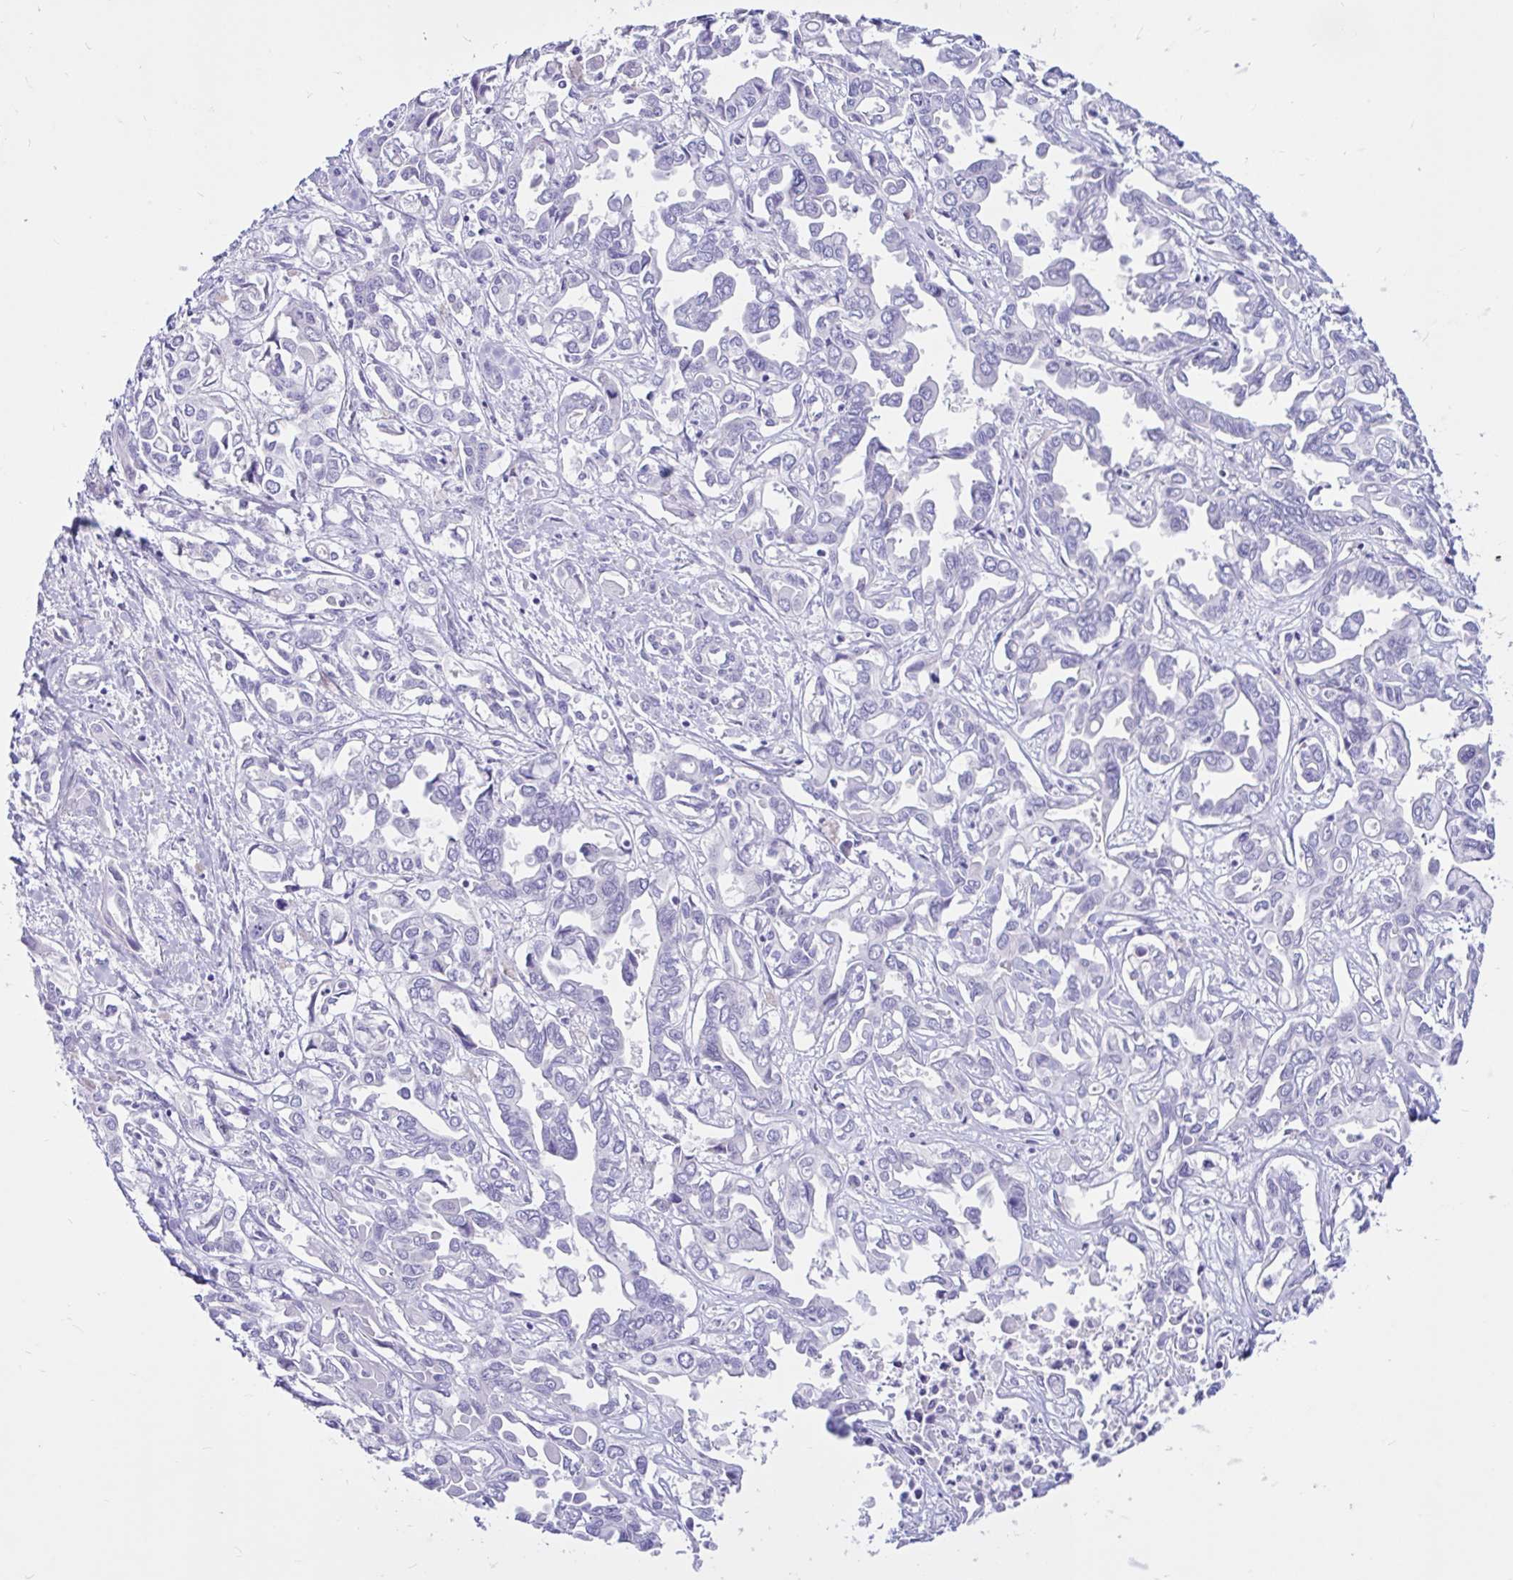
{"staining": {"intensity": "negative", "quantity": "none", "location": "none"}, "tissue": "liver cancer", "cell_type": "Tumor cells", "image_type": "cancer", "snomed": [{"axis": "morphology", "description": "Cholangiocarcinoma"}, {"axis": "topography", "description": "Liver"}], "caption": "The immunohistochemistry (IHC) photomicrograph has no significant staining in tumor cells of liver cancer (cholangiocarcinoma) tissue. (DAB (3,3'-diaminobenzidine) immunohistochemistry with hematoxylin counter stain).", "gene": "CYP19A1", "patient": {"sex": "female", "age": 64}}